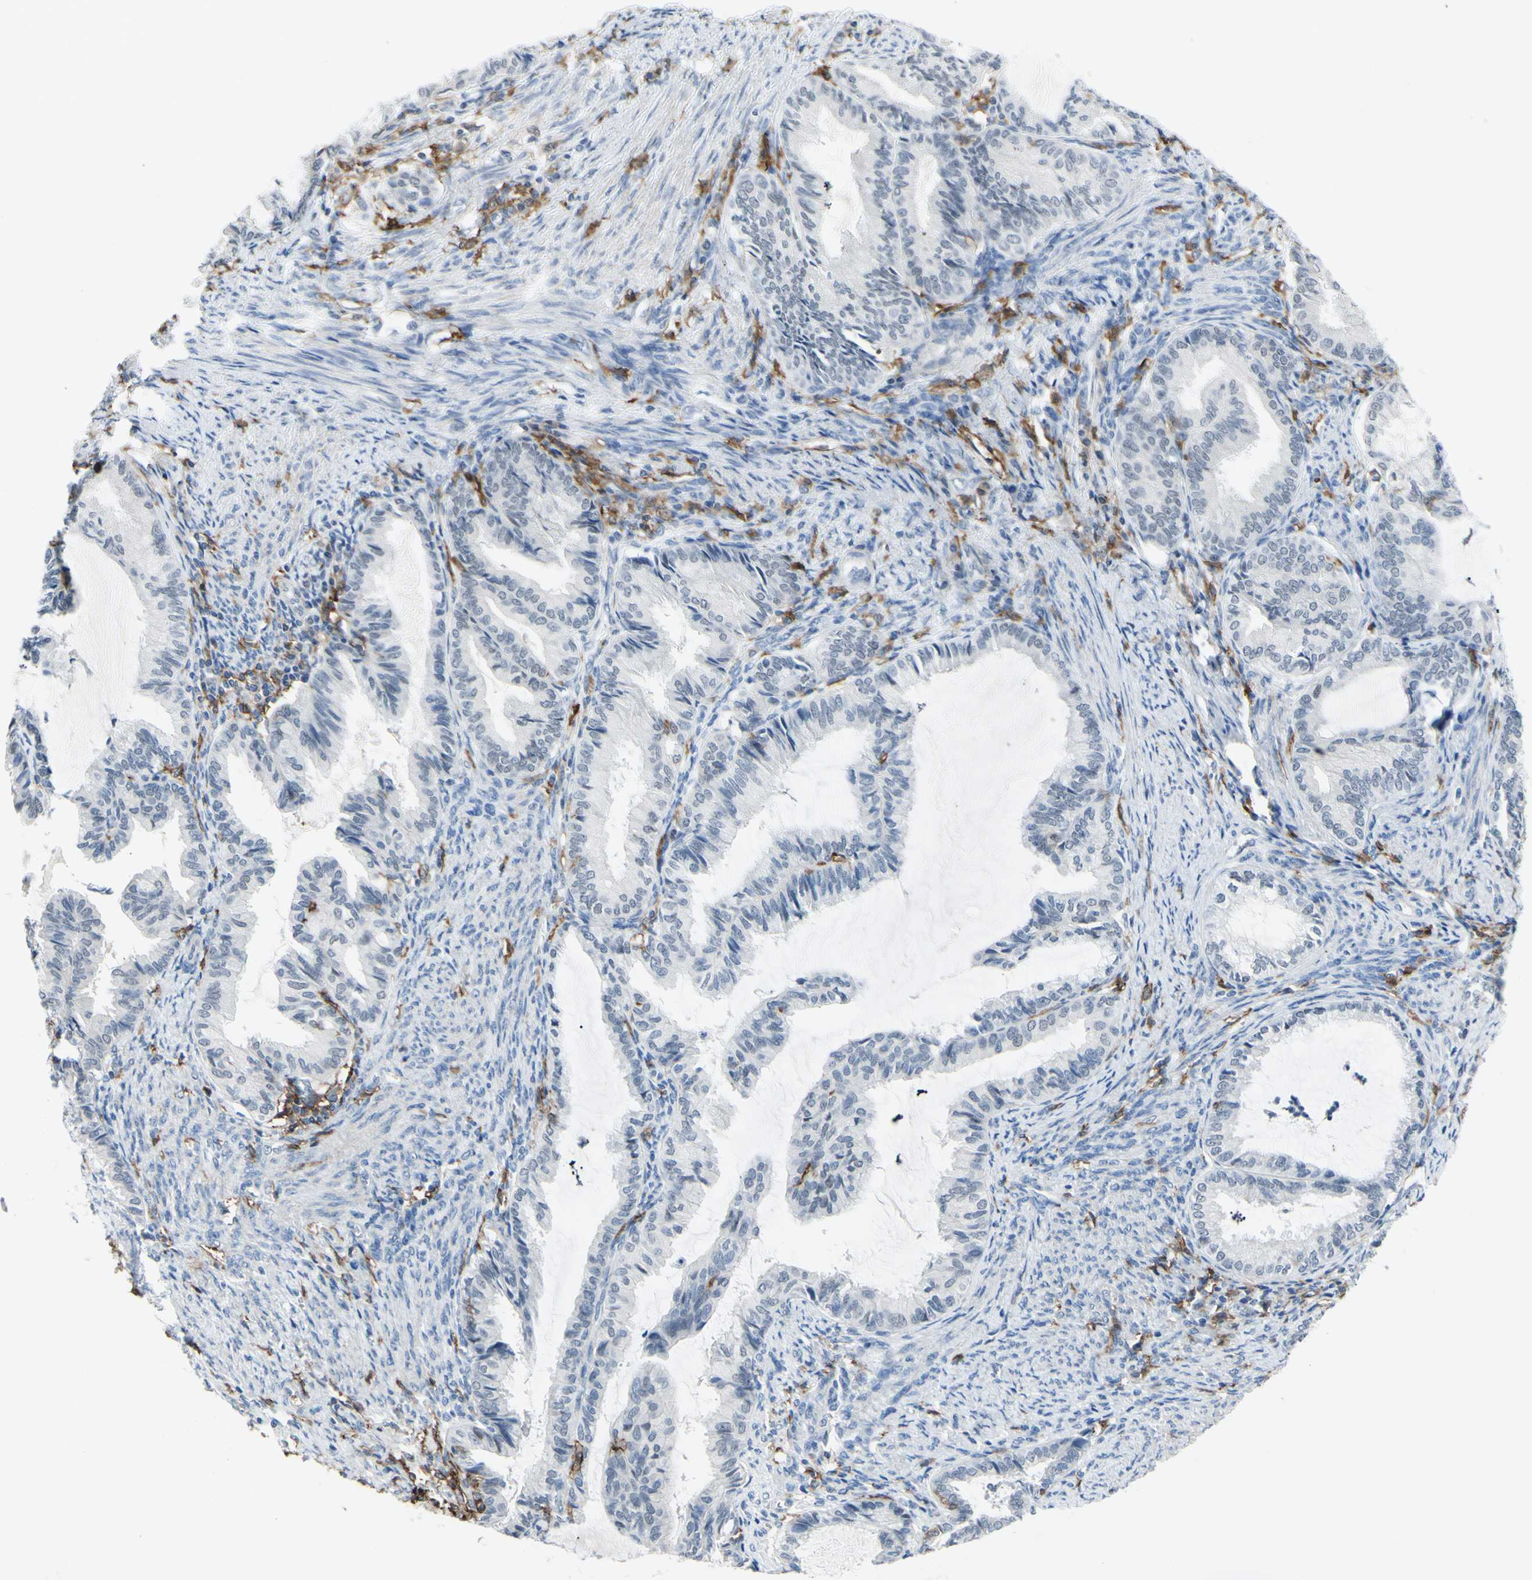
{"staining": {"intensity": "negative", "quantity": "none", "location": "none"}, "tissue": "endometrial cancer", "cell_type": "Tumor cells", "image_type": "cancer", "snomed": [{"axis": "morphology", "description": "Adenocarcinoma, NOS"}, {"axis": "topography", "description": "Endometrium"}], "caption": "Human endometrial cancer (adenocarcinoma) stained for a protein using IHC demonstrates no staining in tumor cells.", "gene": "FCGR2A", "patient": {"sex": "female", "age": 86}}